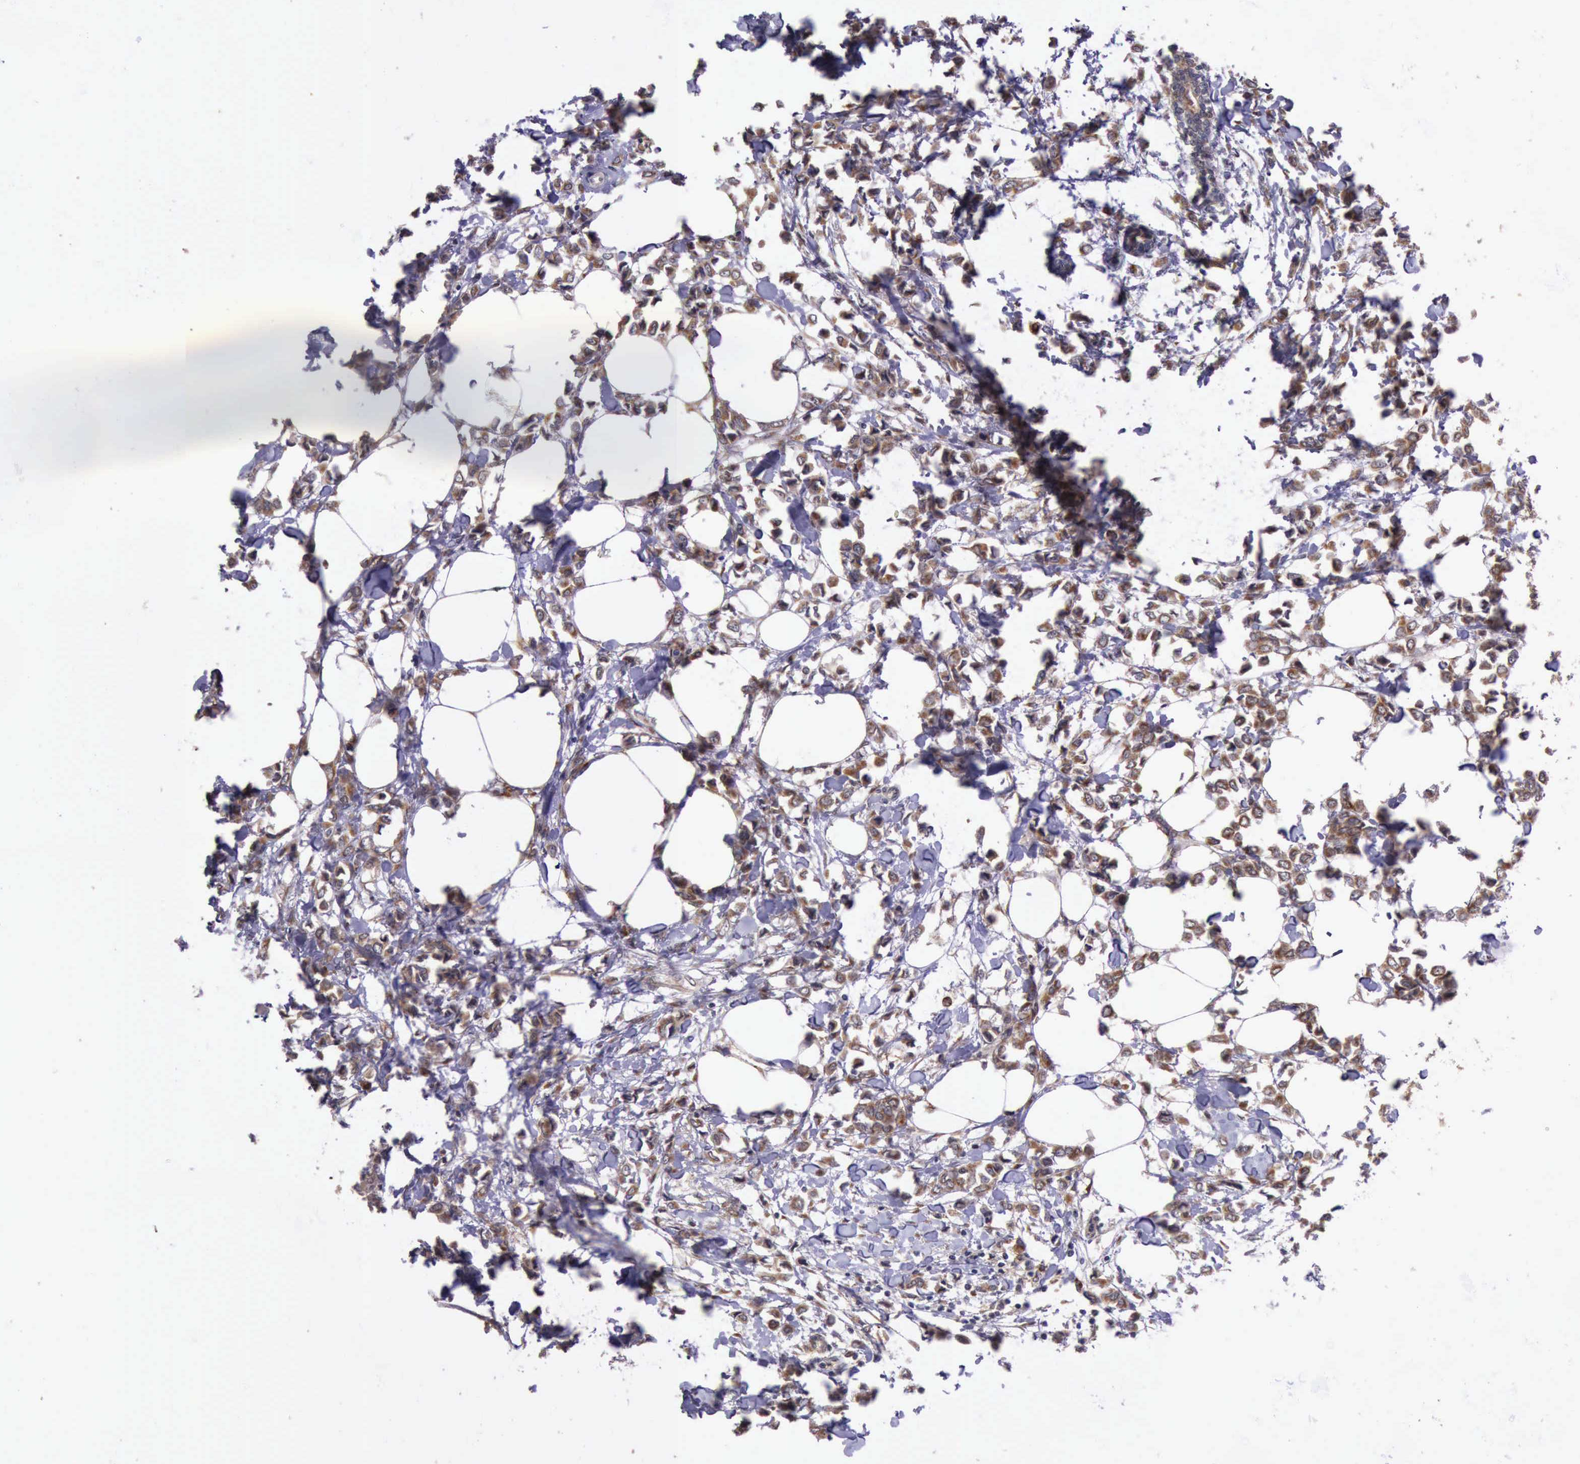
{"staining": {"intensity": "moderate", "quantity": ">75%", "location": "cytoplasmic/membranous"}, "tissue": "breast cancer", "cell_type": "Tumor cells", "image_type": "cancer", "snomed": [{"axis": "morphology", "description": "Lobular carcinoma"}, {"axis": "topography", "description": "Breast"}], "caption": "Lobular carcinoma (breast) tissue exhibits moderate cytoplasmic/membranous staining in approximately >75% of tumor cells, visualized by immunohistochemistry.", "gene": "ARMCX3", "patient": {"sex": "female", "age": 51}}